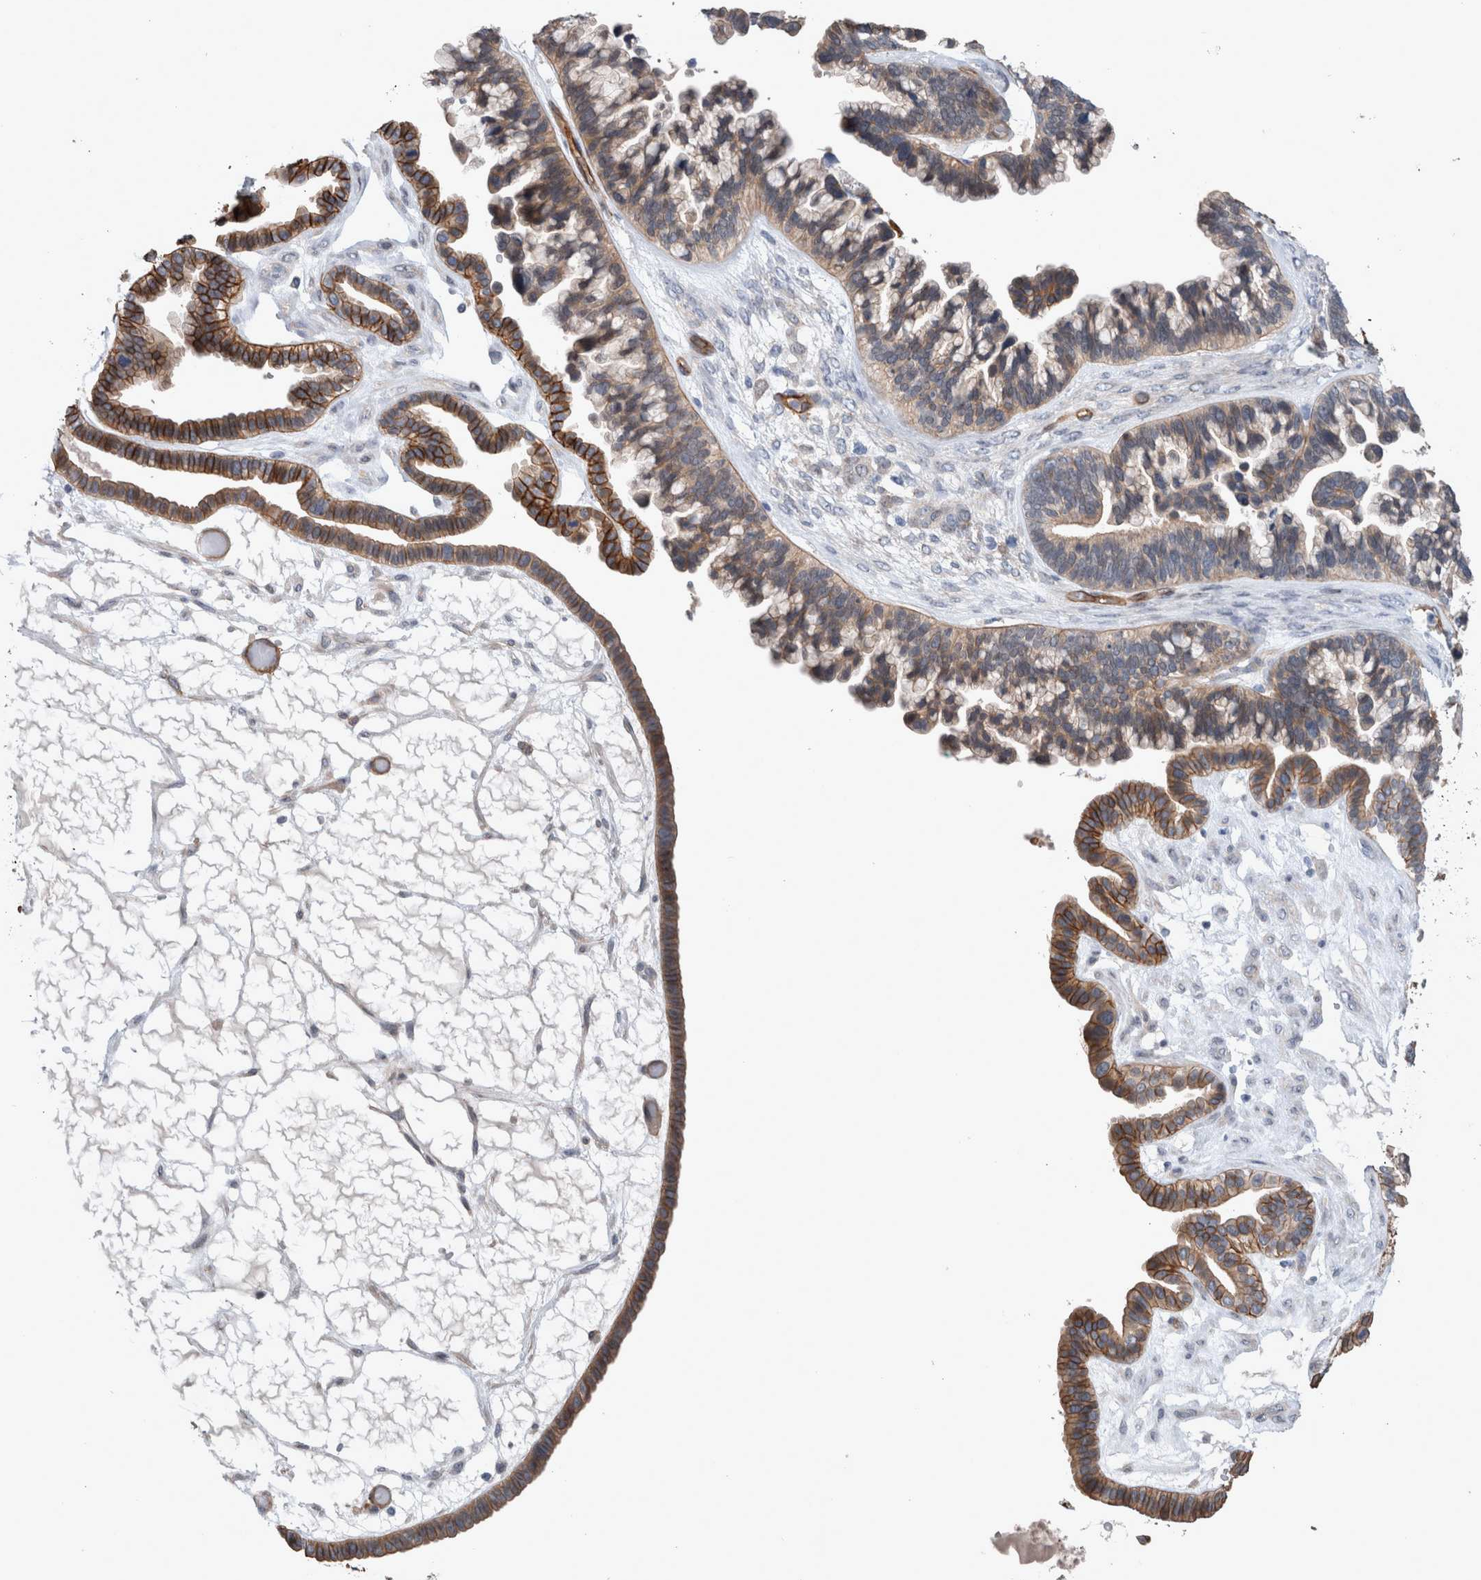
{"staining": {"intensity": "moderate", "quantity": "25%-75%", "location": "cytoplasmic/membranous"}, "tissue": "ovarian cancer", "cell_type": "Tumor cells", "image_type": "cancer", "snomed": [{"axis": "morphology", "description": "Cystadenocarcinoma, serous, NOS"}, {"axis": "topography", "description": "Ovary"}], "caption": "Ovarian cancer stained with a brown dye shows moderate cytoplasmic/membranous positive expression in about 25%-75% of tumor cells.", "gene": "BCAM", "patient": {"sex": "female", "age": 56}}